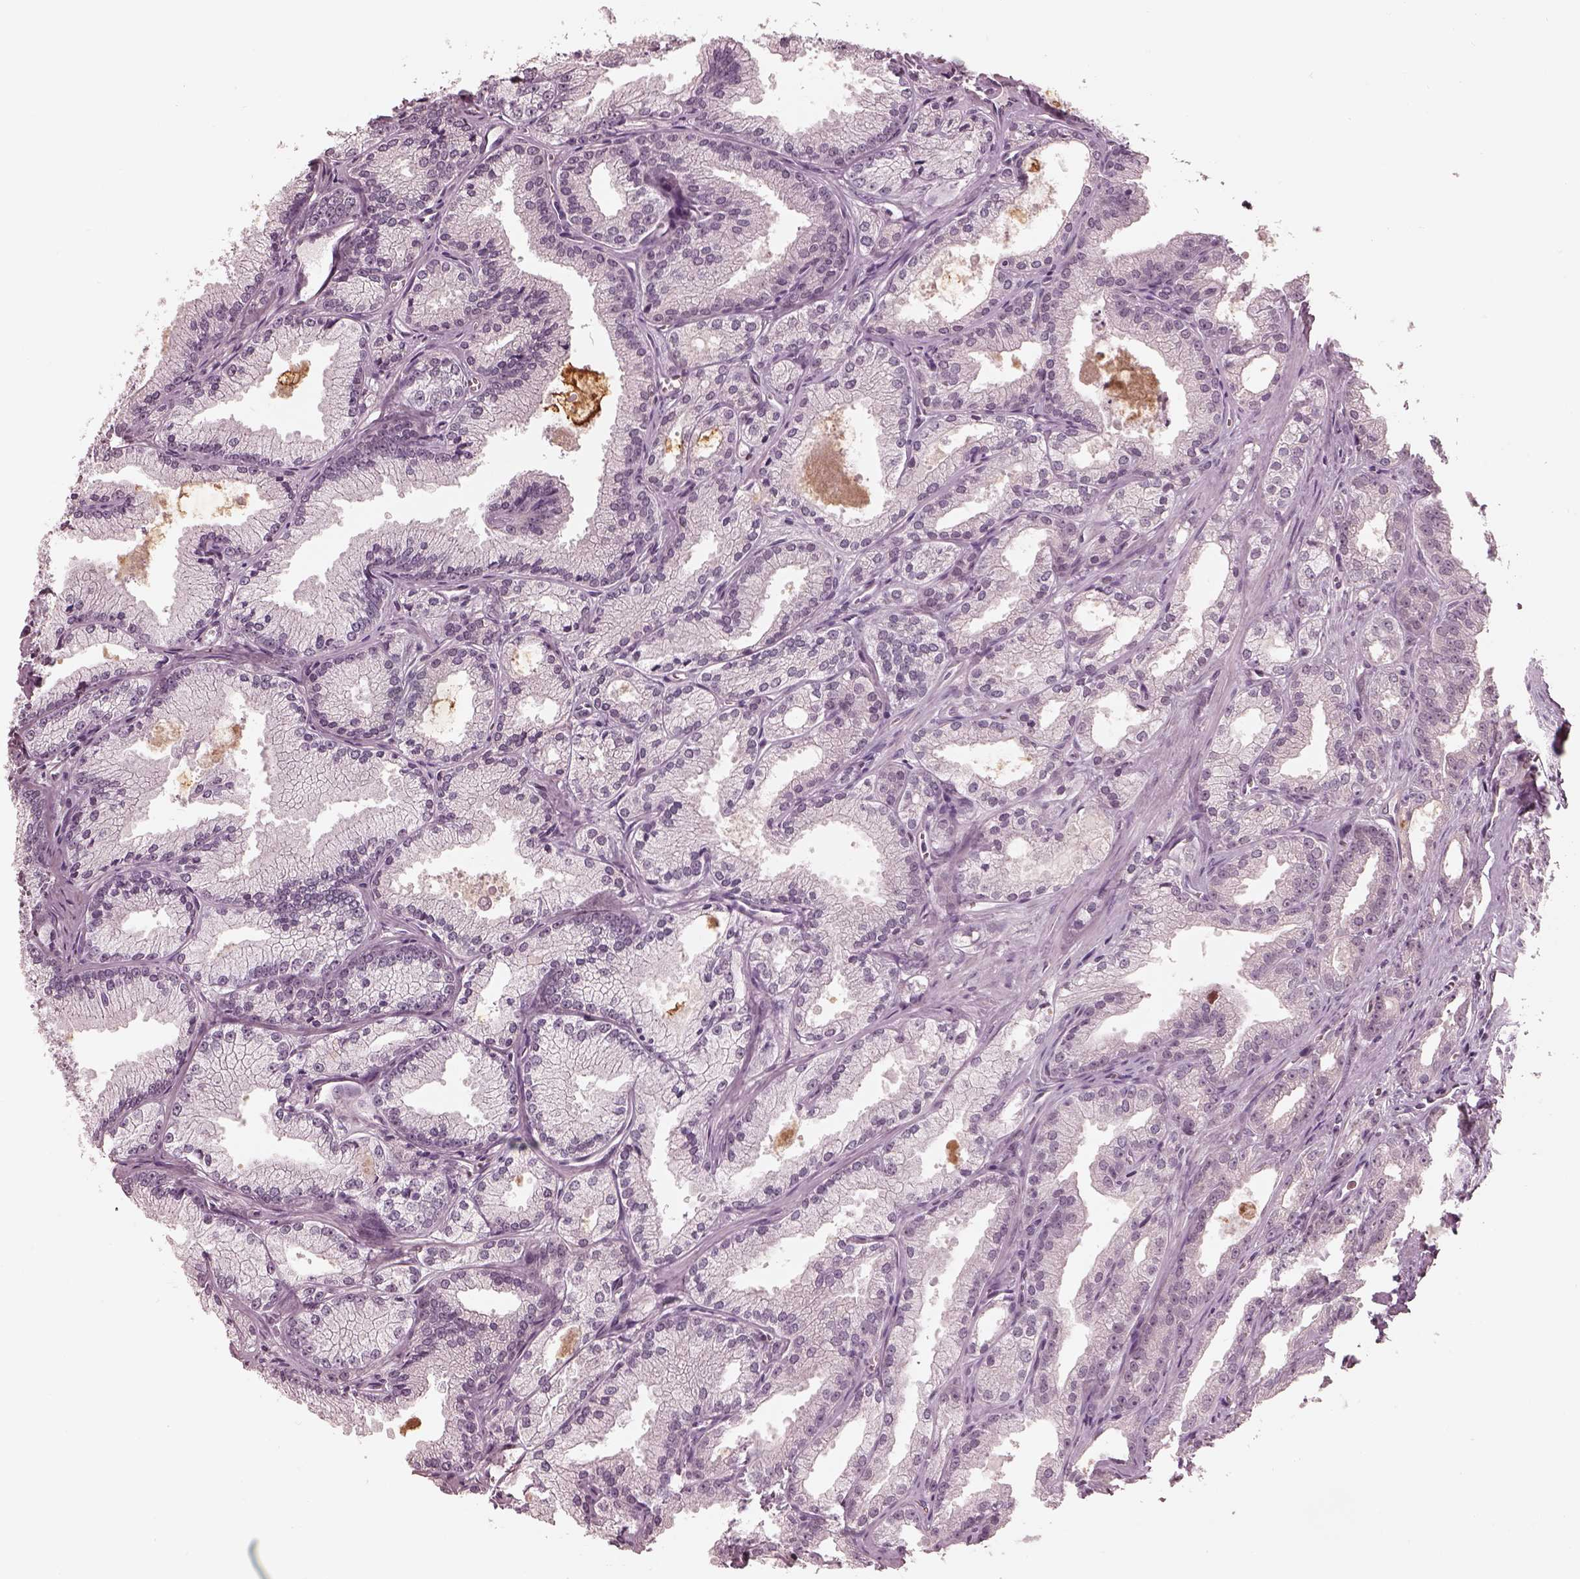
{"staining": {"intensity": "negative", "quantity": "none", "location": "none"}, "tissue": "prostate cancer", "cell_type": "Tumor cells", "image_type": "cancer", "snomed": [{"axis": "morphology", "description": "Adenocarcinoma, NOS"}, {"axis": "morphology", "description": "Adenocarcinoma, High grade"}, {"axis": "topography", "description": "Prostate"}], "caption": "Tumor cells are negative for protein expression in human prostate cancer. (Stains: DAB (3,3'-diaminobenzidine) immunohistochemistry with hematoxylin counter stain, Microscopy: brightfield microscopy at high magnification).", "gene": "IQCG", "patient": {"sex": "male", "age": 70}}